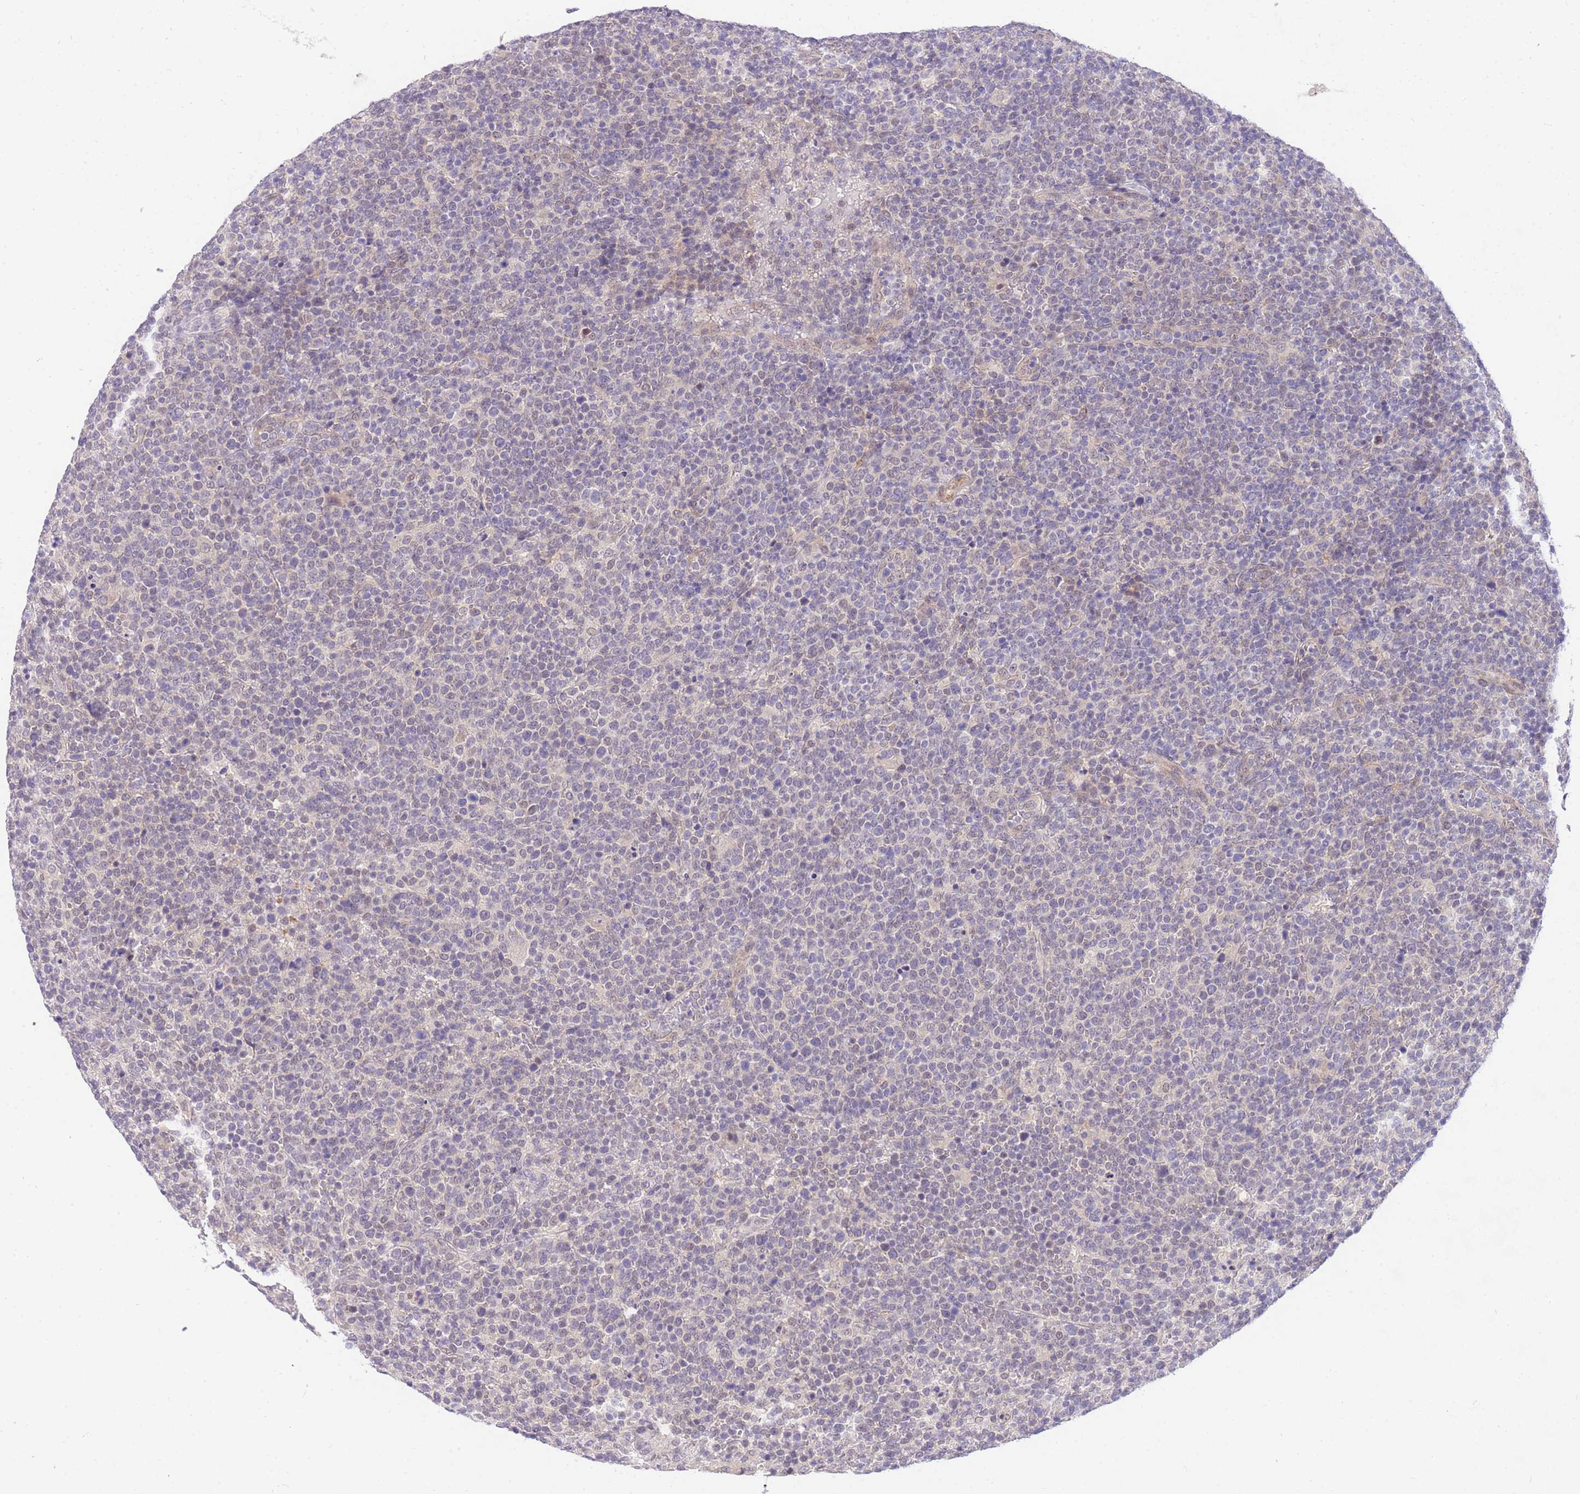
{"staining": {"intensity": "negative", "quantity": "none", "location": "none"}, "tissue": "lymphoma", "cell_type": "Tumor cells", "image_type": "cancer", "snomed": [{"axis": "morphology", "description": "Malignant lymphoma, non-Hodgkin's type, High grade"}, {"axis": "topography", "description": "Lymph node"}], "caption": "Immunohistochemistry (IHC) histopathology image of neoplastic tissue: lymphoma stained with DAB (3,3'-diaminobenzidine) demonstrates no significant protein positivity in tumor cells.", "gene": "S100PBP", "patient": {"sex": "male", "age": 61}}